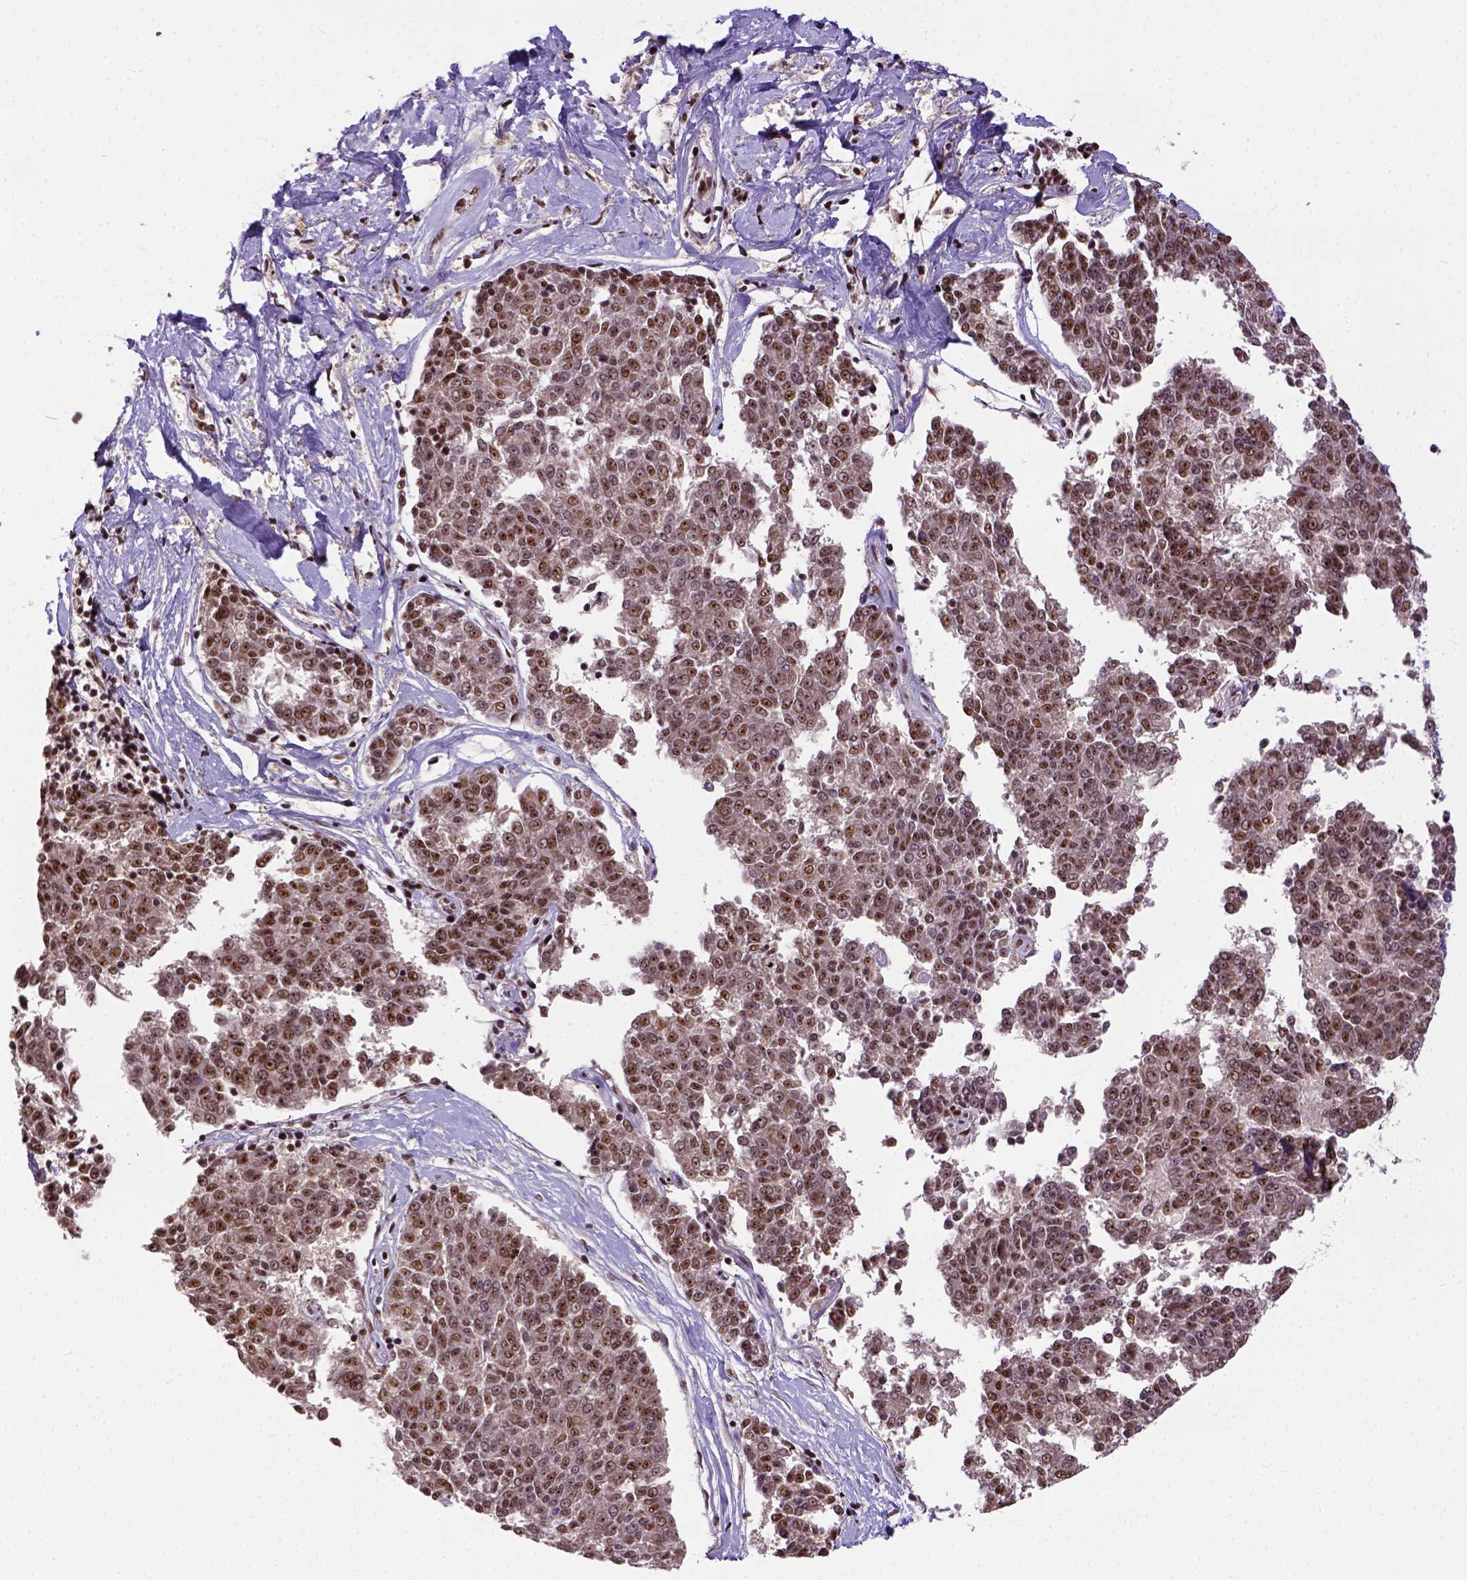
{"staining": {"intensity": "moderate", "quantity": ">75%", "location": "nuclear"}, "tissue": "melanoma", "cell_type": "Tumor cells", "image_type": "cancer", "snomed": [{"axis": "morphology", "description": "Malignant melanoma, NOS"}, {"axis": "topography", "description": "Skin"}], "caption": "A medium amount of moderate nuclear expression is seen in about >75% of tumor cells in melanoma tissue. The staining was performed using DAB (3,3'-diaminobenzidine) to visualize the protein expression in brown, while the nuclei were stained in blue with hematoxylin (Magnification: 20x).", "gene": "NACC1", "patient": {"sex": "female", "age": 72}}